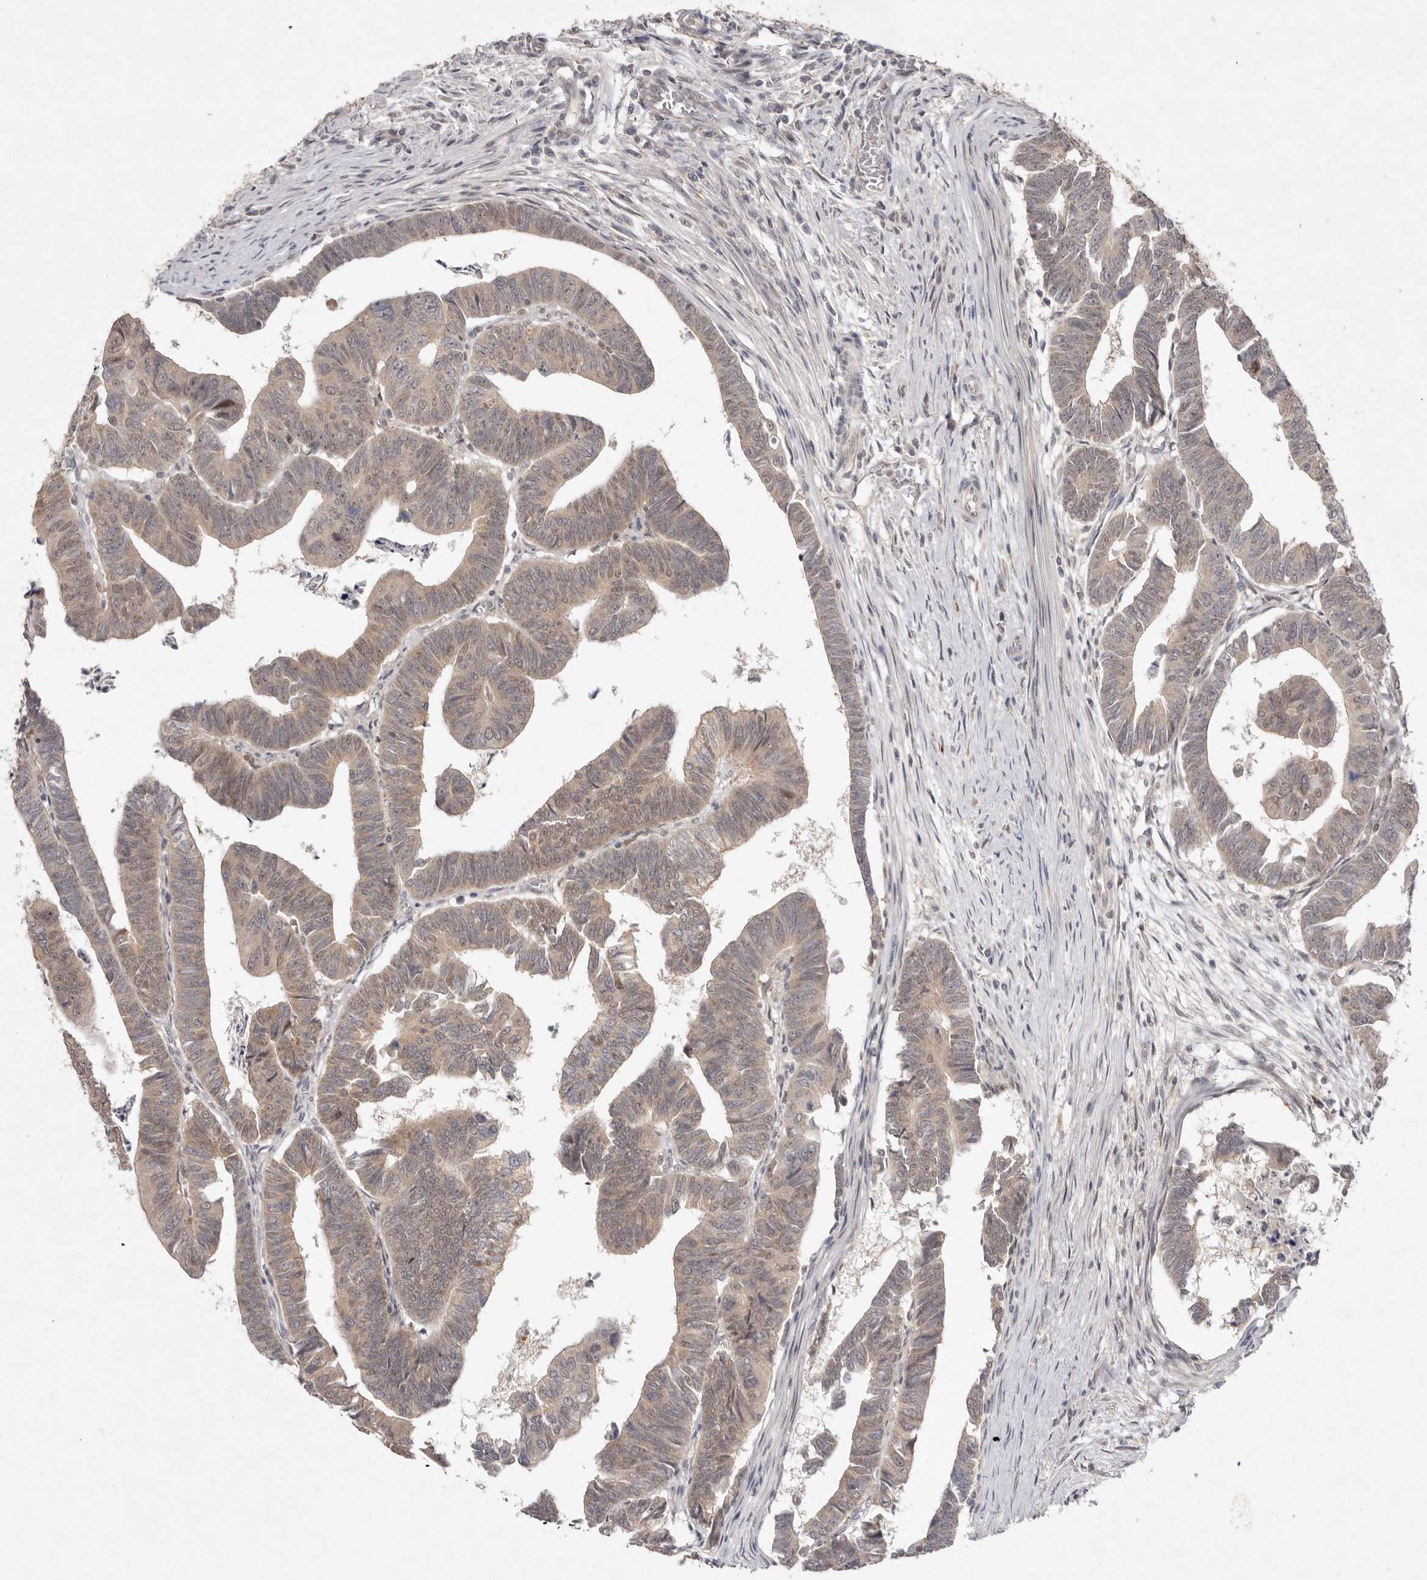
{"staining": {"intensity": "weak", "quantity": ">75%", "location": "cytoplasmic/membranous,nuclear"}, "tissue": "colorectal cancer", "cell_type": "Tumor cells", "image_type": "cancer", "snomed": [{"axis": "morphology", "description": "Adenocarcinoma, NOS"}, {"axis": "topography", "description": "Rectum"}], "caption": "Colorectal adenocarcinoma was stained to show a protein in brown. There is low levels of weak cytoplasmic/membranous and nuclear staining in about >75% of tumor cells.", "gene": "TADA1", "patient": {"sex": "female", "age": 65}}